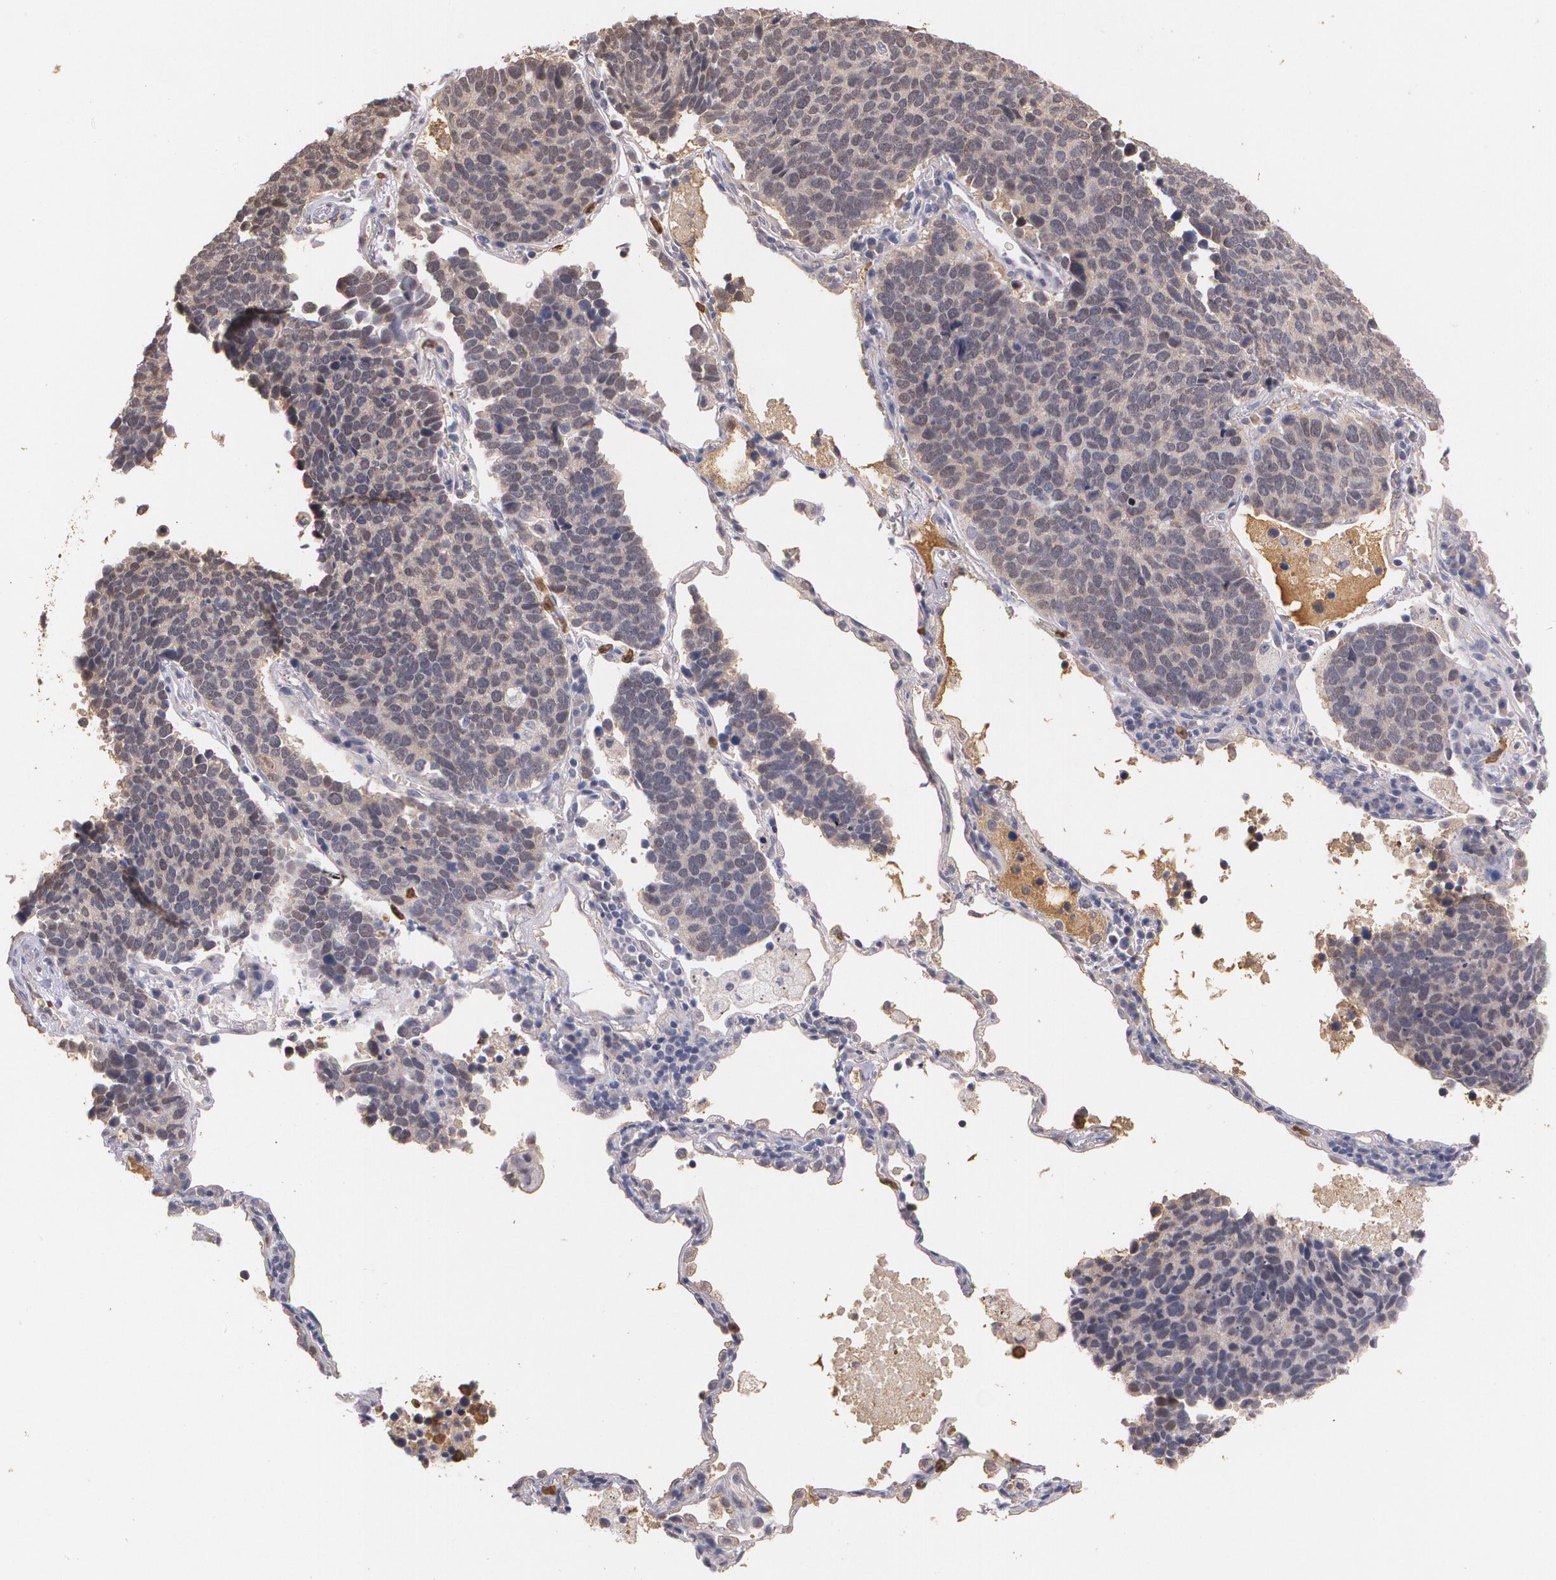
{"staining": {"intensity": "weak", "quantity": ">75%", "location": "cytoplasmic/membranous"}, "tissue": "lung cancer", "cell_type": "Tumor cells", "image_type": "cancer", "snomed": [{"axis": "morphology", "description": "Neoplasm, malignant, NOS"}, {"axis": "topography", "description": "Lung"}], "caption": "A high-resolution photomicrograph shows immunohistochemistry staining of lung malignant neoplasm, which reveals weak cytoplasmic/membranous positivity in approximately >75% of tumor cells.", "gene": "PTS", "patient": {"sex": "female", "age": 75}}